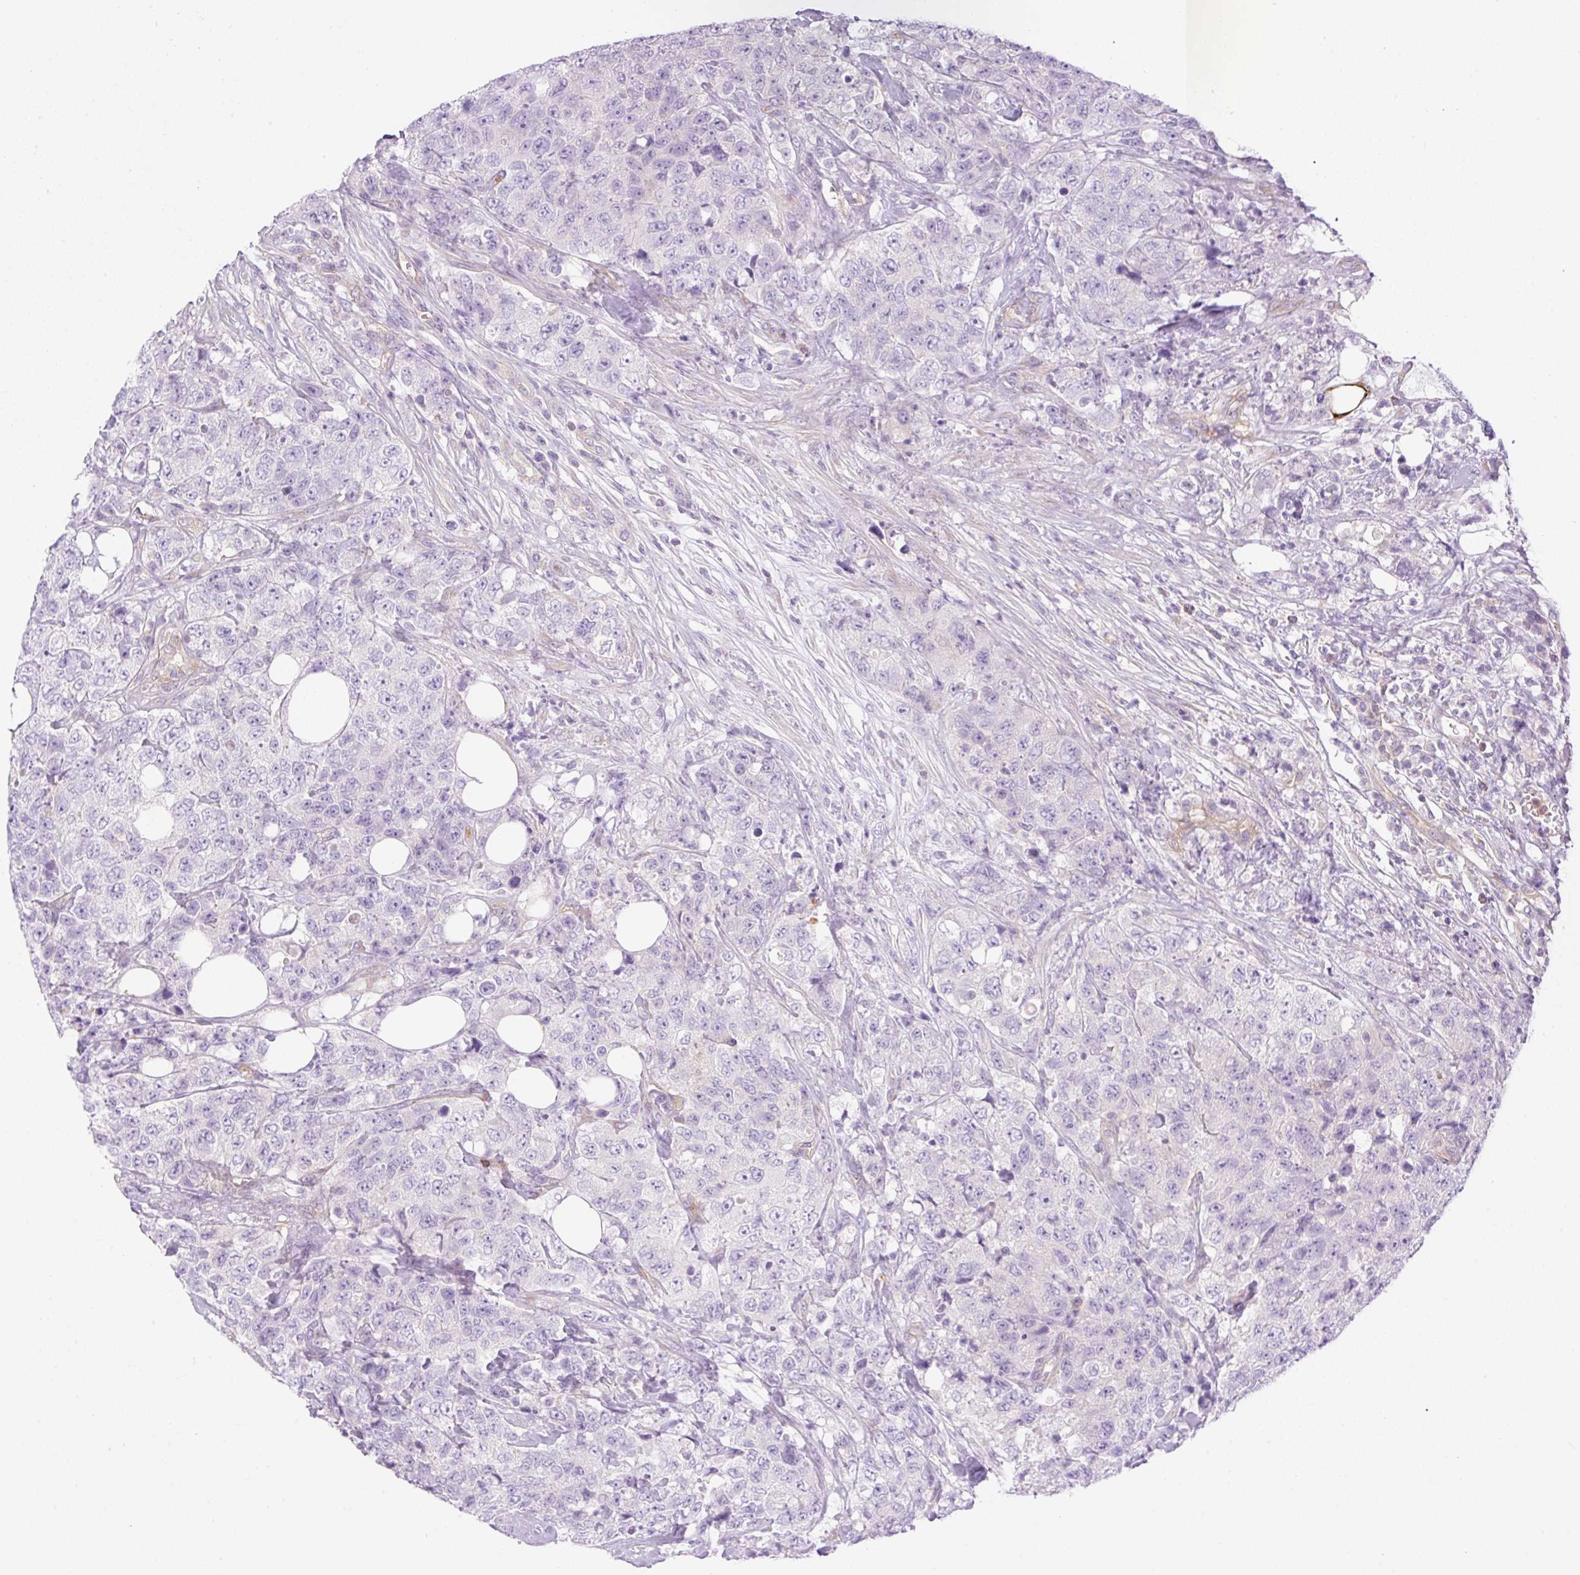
{"staining": {"intensity": "negative", "quantity": "none", "location": "none"}, "tissue": "urothelial cancer", "cell_type": "Tumor cells", "image_type": "cancer", "snomed": [{"axis": "morphology", "description": "Urothelial carcinoma, High grade"}, {"axis": "topography", "description": "Urinary bladder"}], "caption": "Tumor cells show no significant positivity in urothelial cancer.", "gene": "EHD3", "patient": {"sex": "female", "age": 78}}